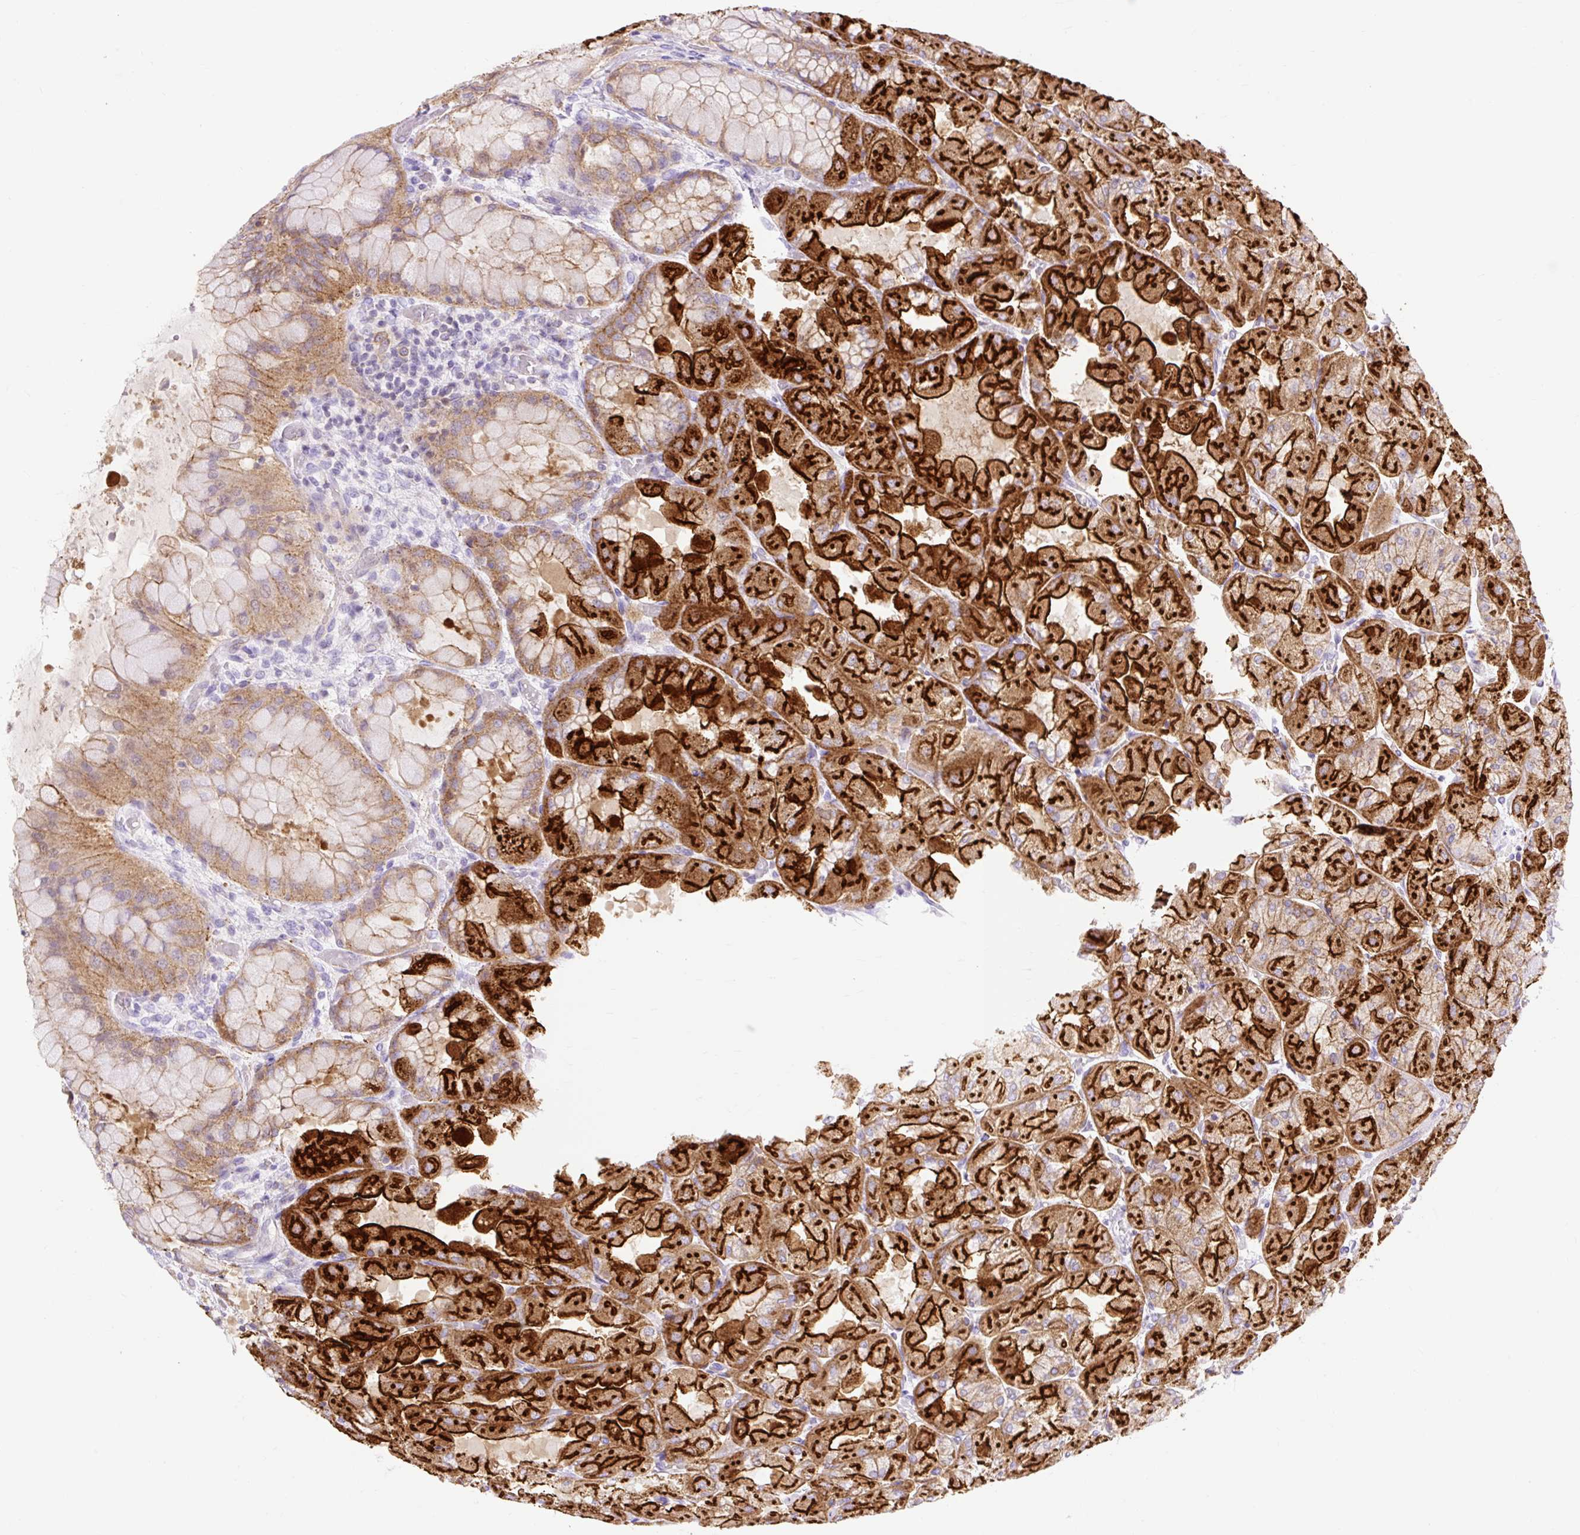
{"staining": {"intensity": "strong", "quantity": ">75%", "location": "cytoplasmic/membranous"}, "tissue": "stomach", "cell_type": "Glandular cells", "image_type": "normal", "snomed": [{"axis": "morphology", "description": "Normal tissue, NOS"}, {"axis": "topography", "description": "Stomach"}], "caption": "Immunohistochemical staining of benign stomach displays >75% levels of strong cytoplasmic/membranous protein staining in approximately >75% of glandular cells. Using DAB (3,3'-diaminobenzidine) (brown) and hematoxylin (blue) stains, captured at high magnification using brightfield microscopy.", "gene": "HIP1R", "patient": {"sex": "female", "age": 61}}